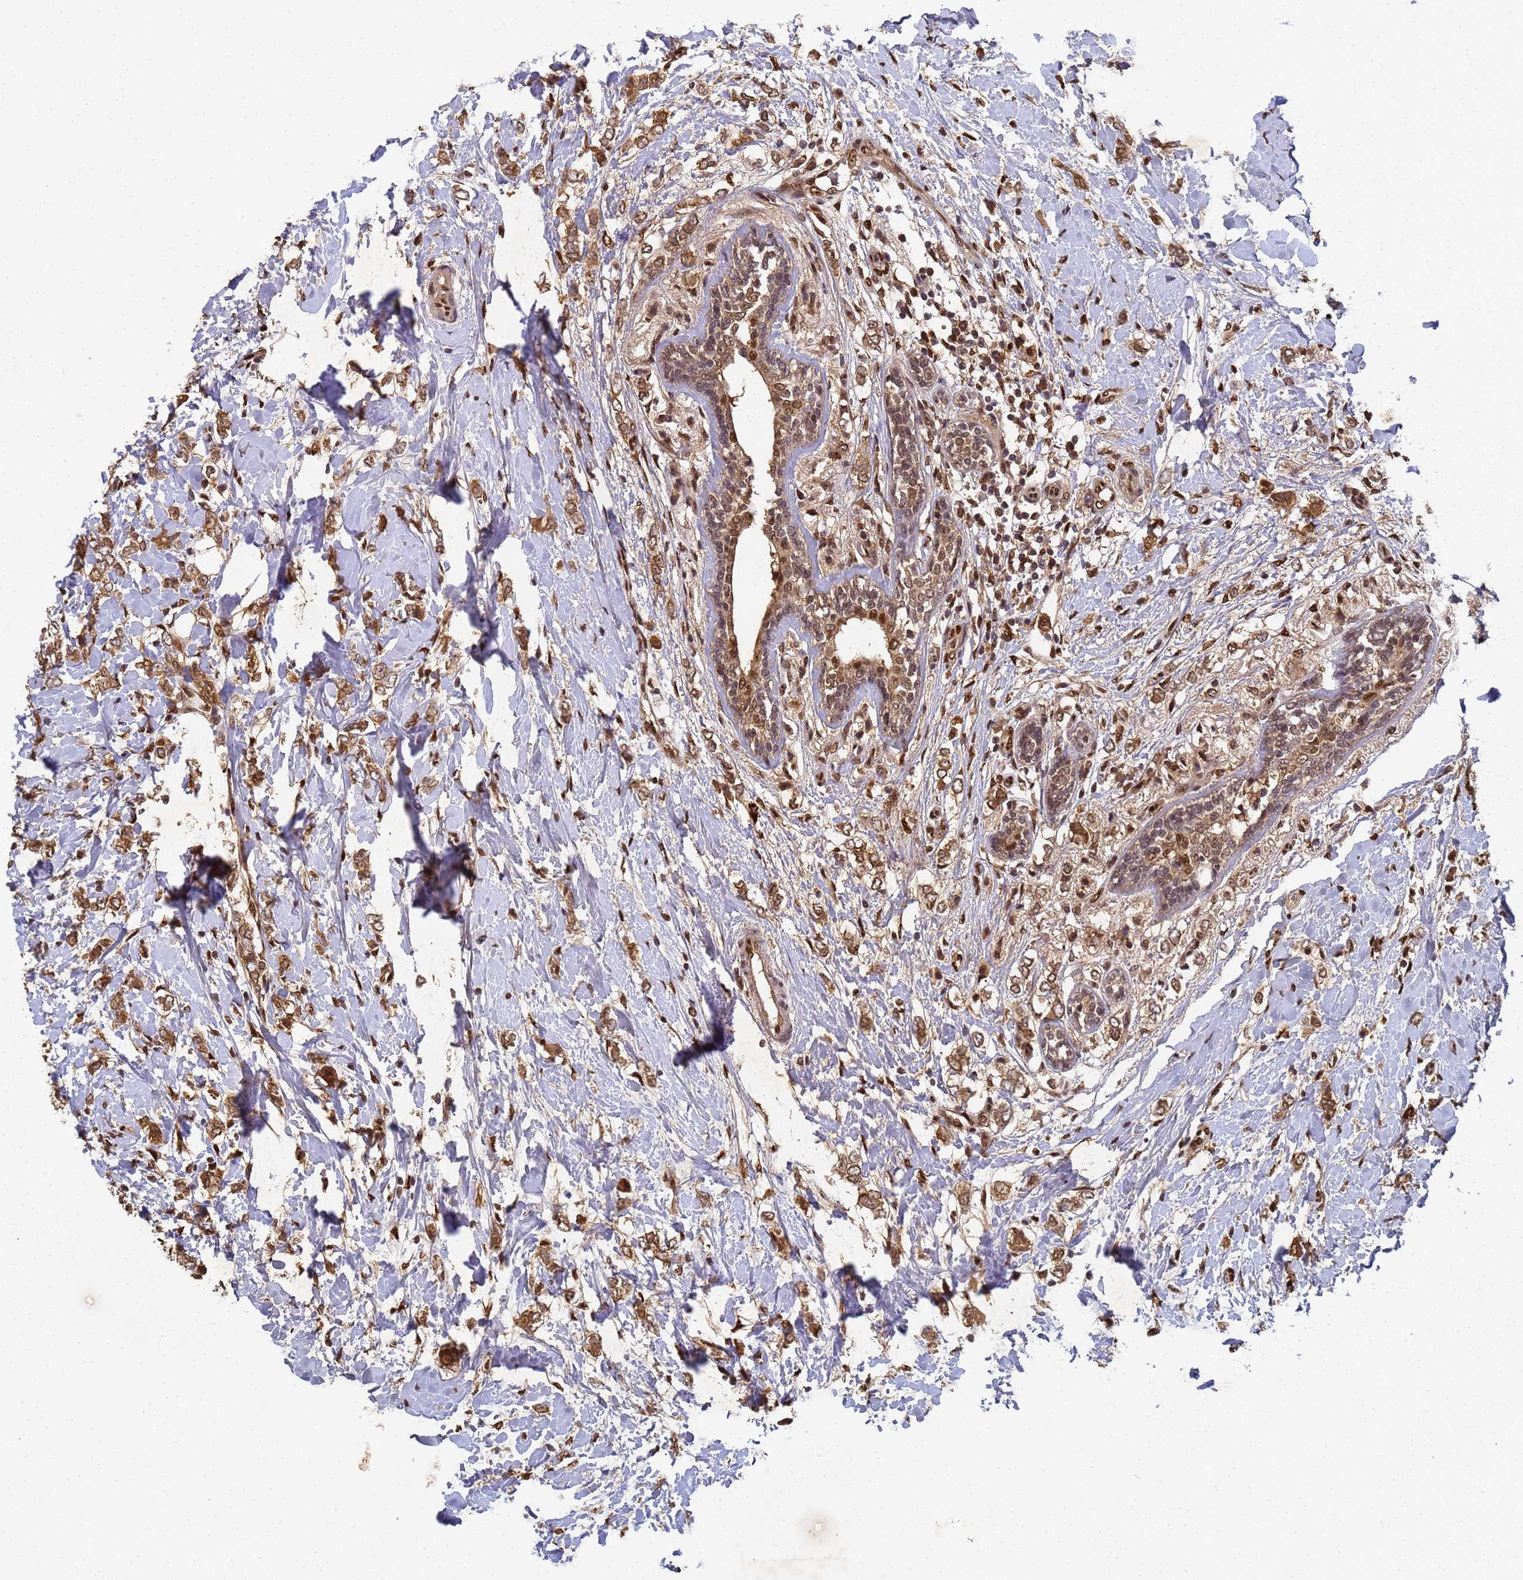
{"staining": {"intensity": "moderate", "quantity": ">75%", "location": "cytoplasmic/membranous,nuclear"}, "tissue": "breast cancer", "cell_type": "Tumor cells", "image_type": "cancer", "snomed": [{"axis": "morphology", "description": "Normal tissue, NOS"}, {"axis": "morphology", "description": "Lobular carcinoma"}, {"axis": "topography", "description": "Breast"}], "caption": "Immunohistochemical staining of breast lobular carcinoma demonstrates medium levels of moderate cytoplasmic/membranous and nuclear positivity in about >75% of tumor cells. (DAB = brown stain, brightfield microscopy at high magnification).", "gene": "SECISBP2", "patient": {"sex": "female", "age": 47}}